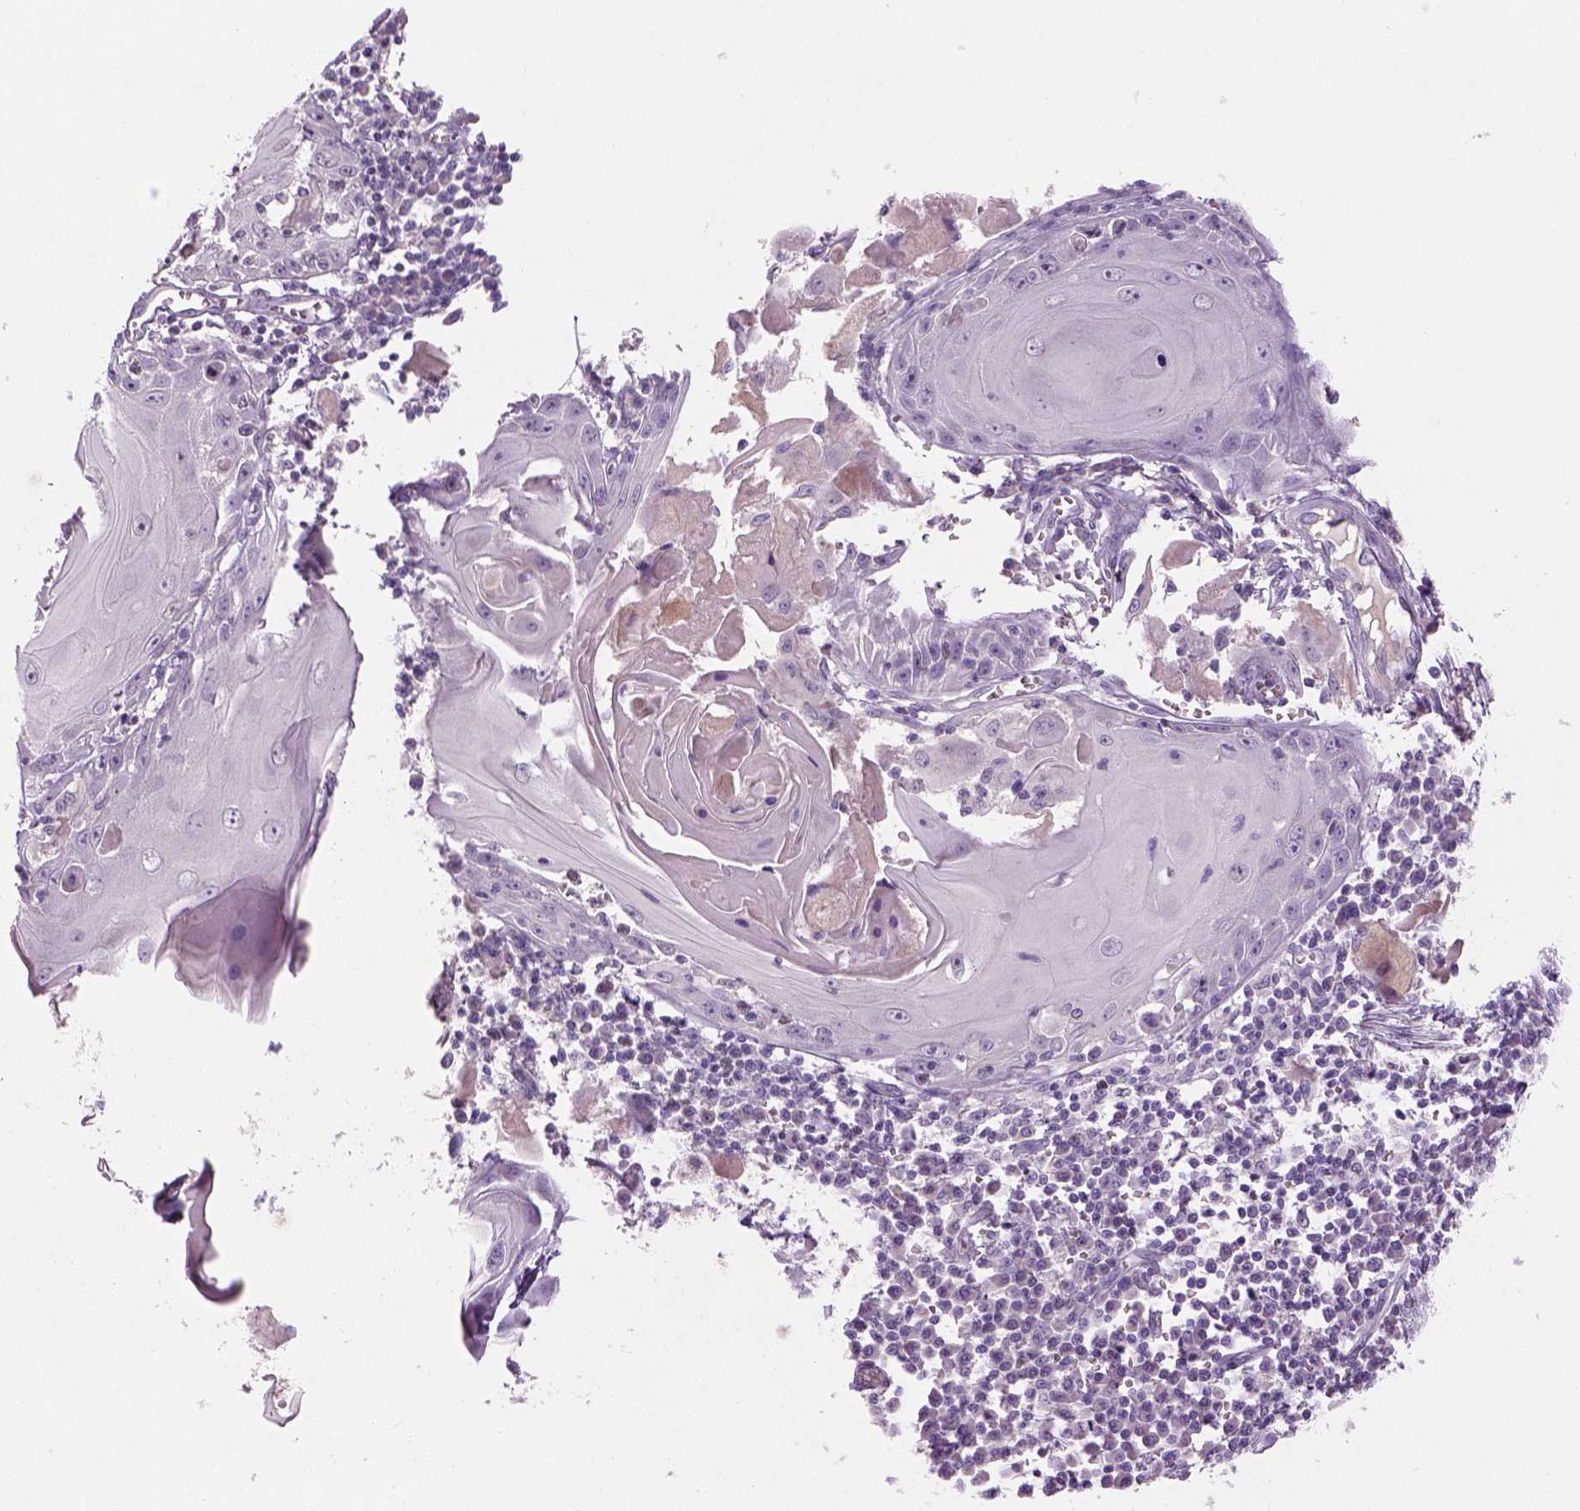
{"staining": {"intensity": "negative", "quantity": "none", "location": "none"}, "tissue": "skin cancer", "cell_type": "Tumor cells", "image_type": "cancer", "snomed": [{"axis": "morphology", "description": "Squamous cell carcinoma, NOS"}, {"axis": "topography", "description": "Skin"}, {"axis": "topography", "description": "Vulva"}], "caption": "Human squamous cell carcinoma (skin) stained for a protein using immunohistochemistry demonstrates no staining in tumor cells.", "gene": "GFI1B", "patient": {"sex": "female", "age": 85}}